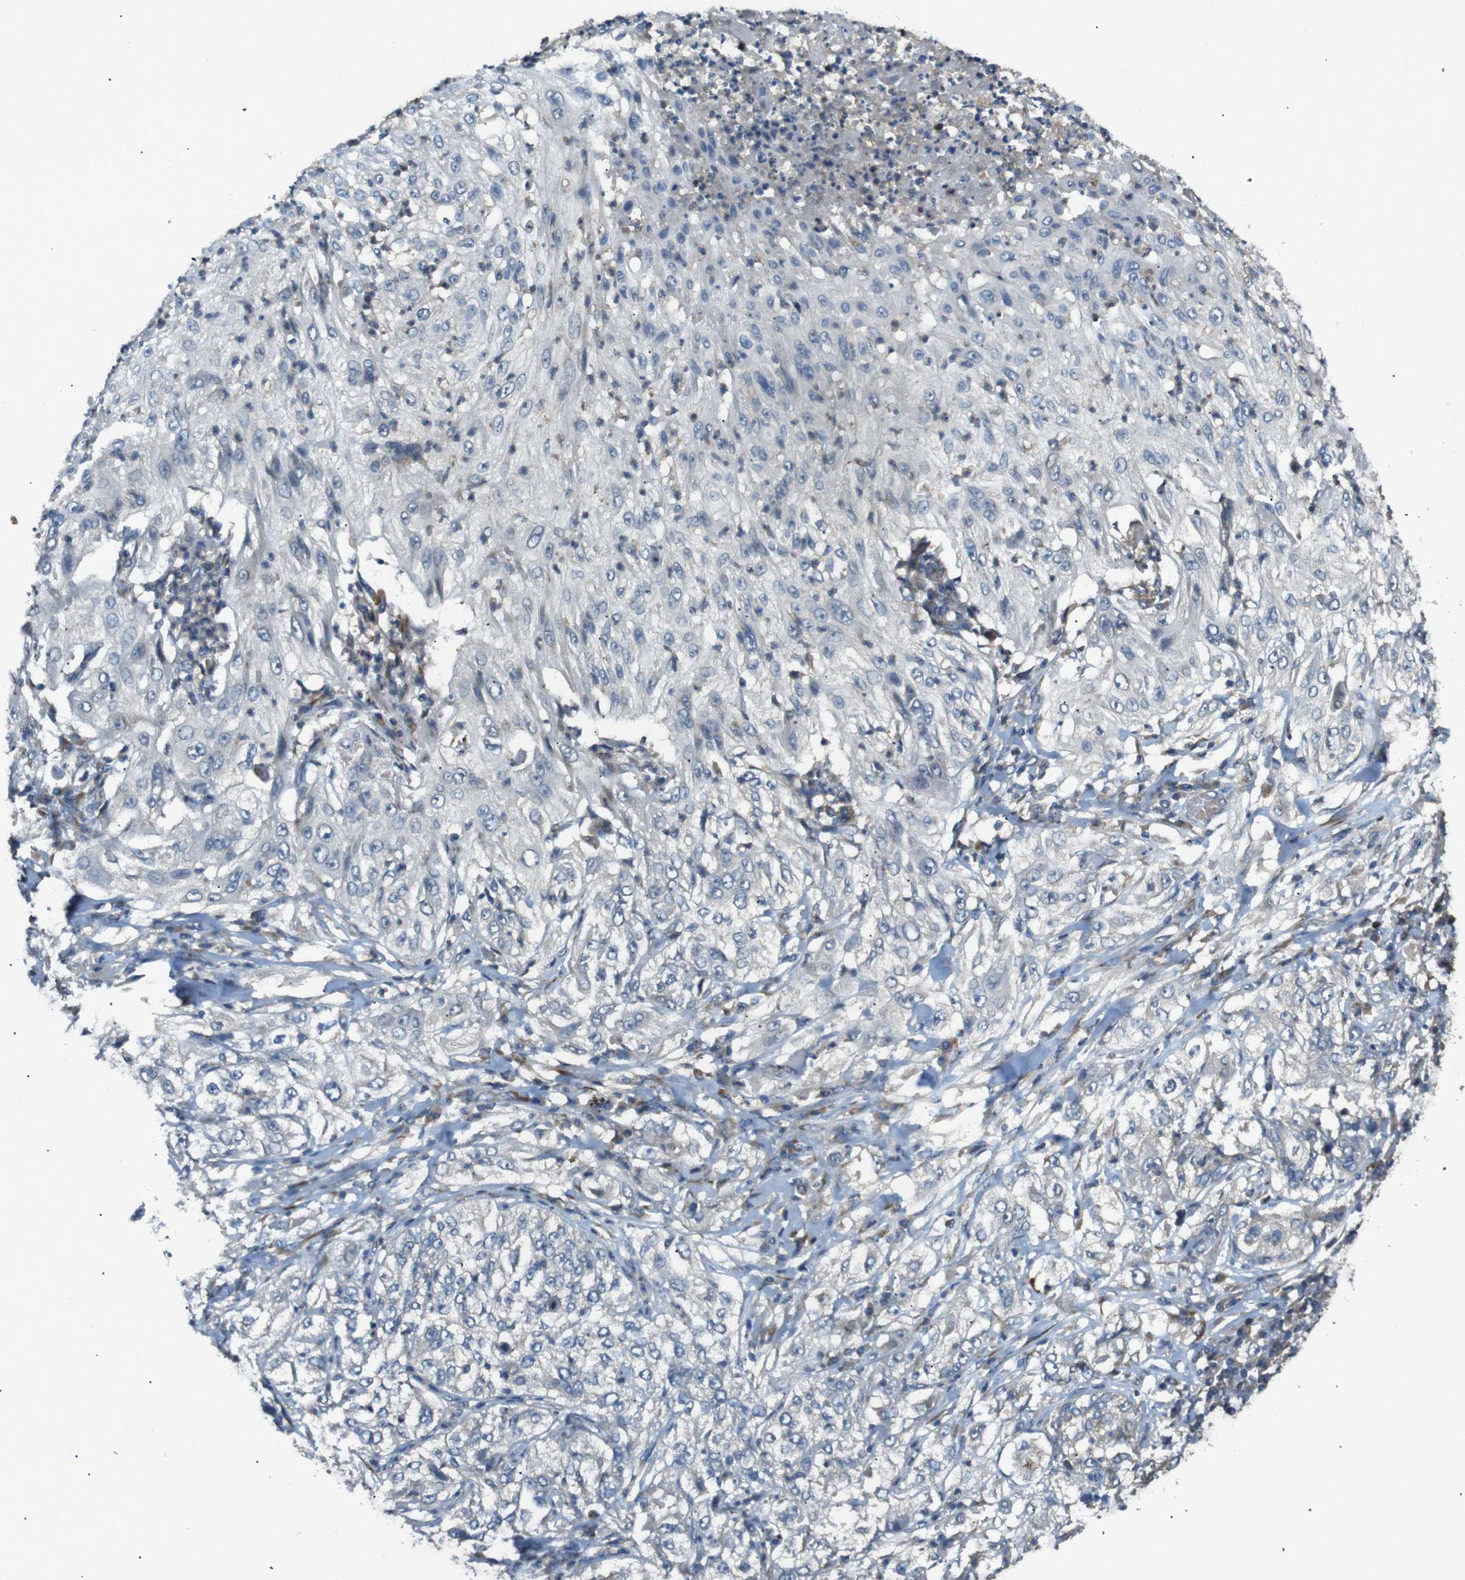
{"staining": {"intensity": "negative", "quantity": "none", "location": "none"}, "tissue": "lung cancer", "cell_type": "Tumor cells", "image_type": "cancer", "snomed": [{"axis": "morphology", "description": "Inflammation, NOS"}, {"axis": "morphology", "description": "Squamous cell carcinoma, NOS"}, {"axis": "topography", "description": "Lymph node"}, {"axis": "topography", "description": "Soft tissue"}, {"axis": "topography", "description": "Lung"}], "caption": "The photomicrograph shows no staining of tumor cells in lung cancer.", "gene": "ARHGAP24", "patient": {"sex": "male", "age": 66}}